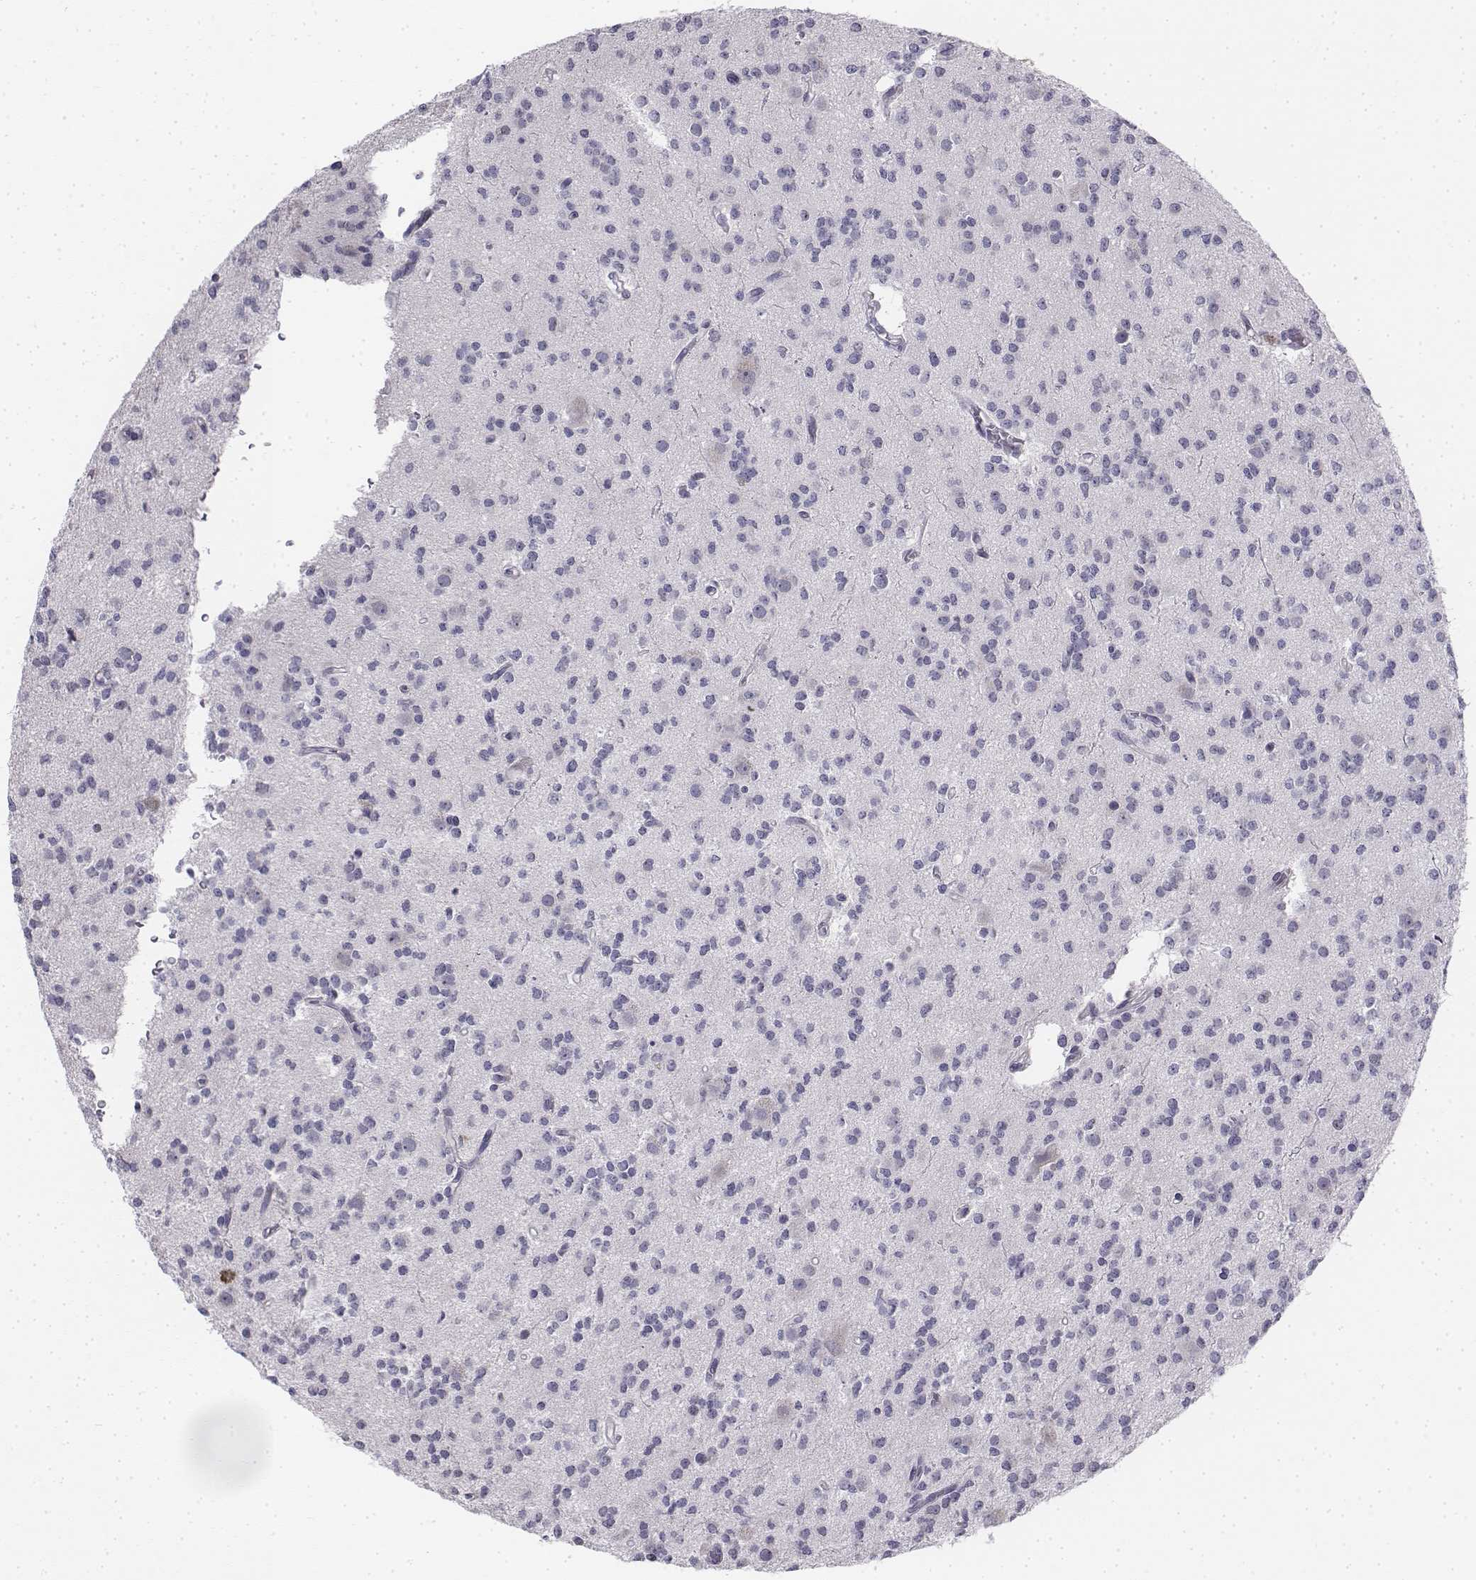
{"staining": {"intensity": "negative", "quantity": "none", "location": "none"}, "tissue": "glioma", "cell_type": "Tumor cells", "image_type": "cancer", "snomed": [{"axis": "morphology", "description": "Glioma, malignant, Low grade"}, {"axis": "topography", "description": "Brain"}], "caption": "An image of malignant glioma (low-grade) stained for a protein exhibits no brown staining in tumor cells. (Stains: DAB IHC with hematoxylin counter stain, Microscopy: brightfield microscopy at high magnification).", "gene": "PENK", "patient": {"sex": "male", "age": 27}}